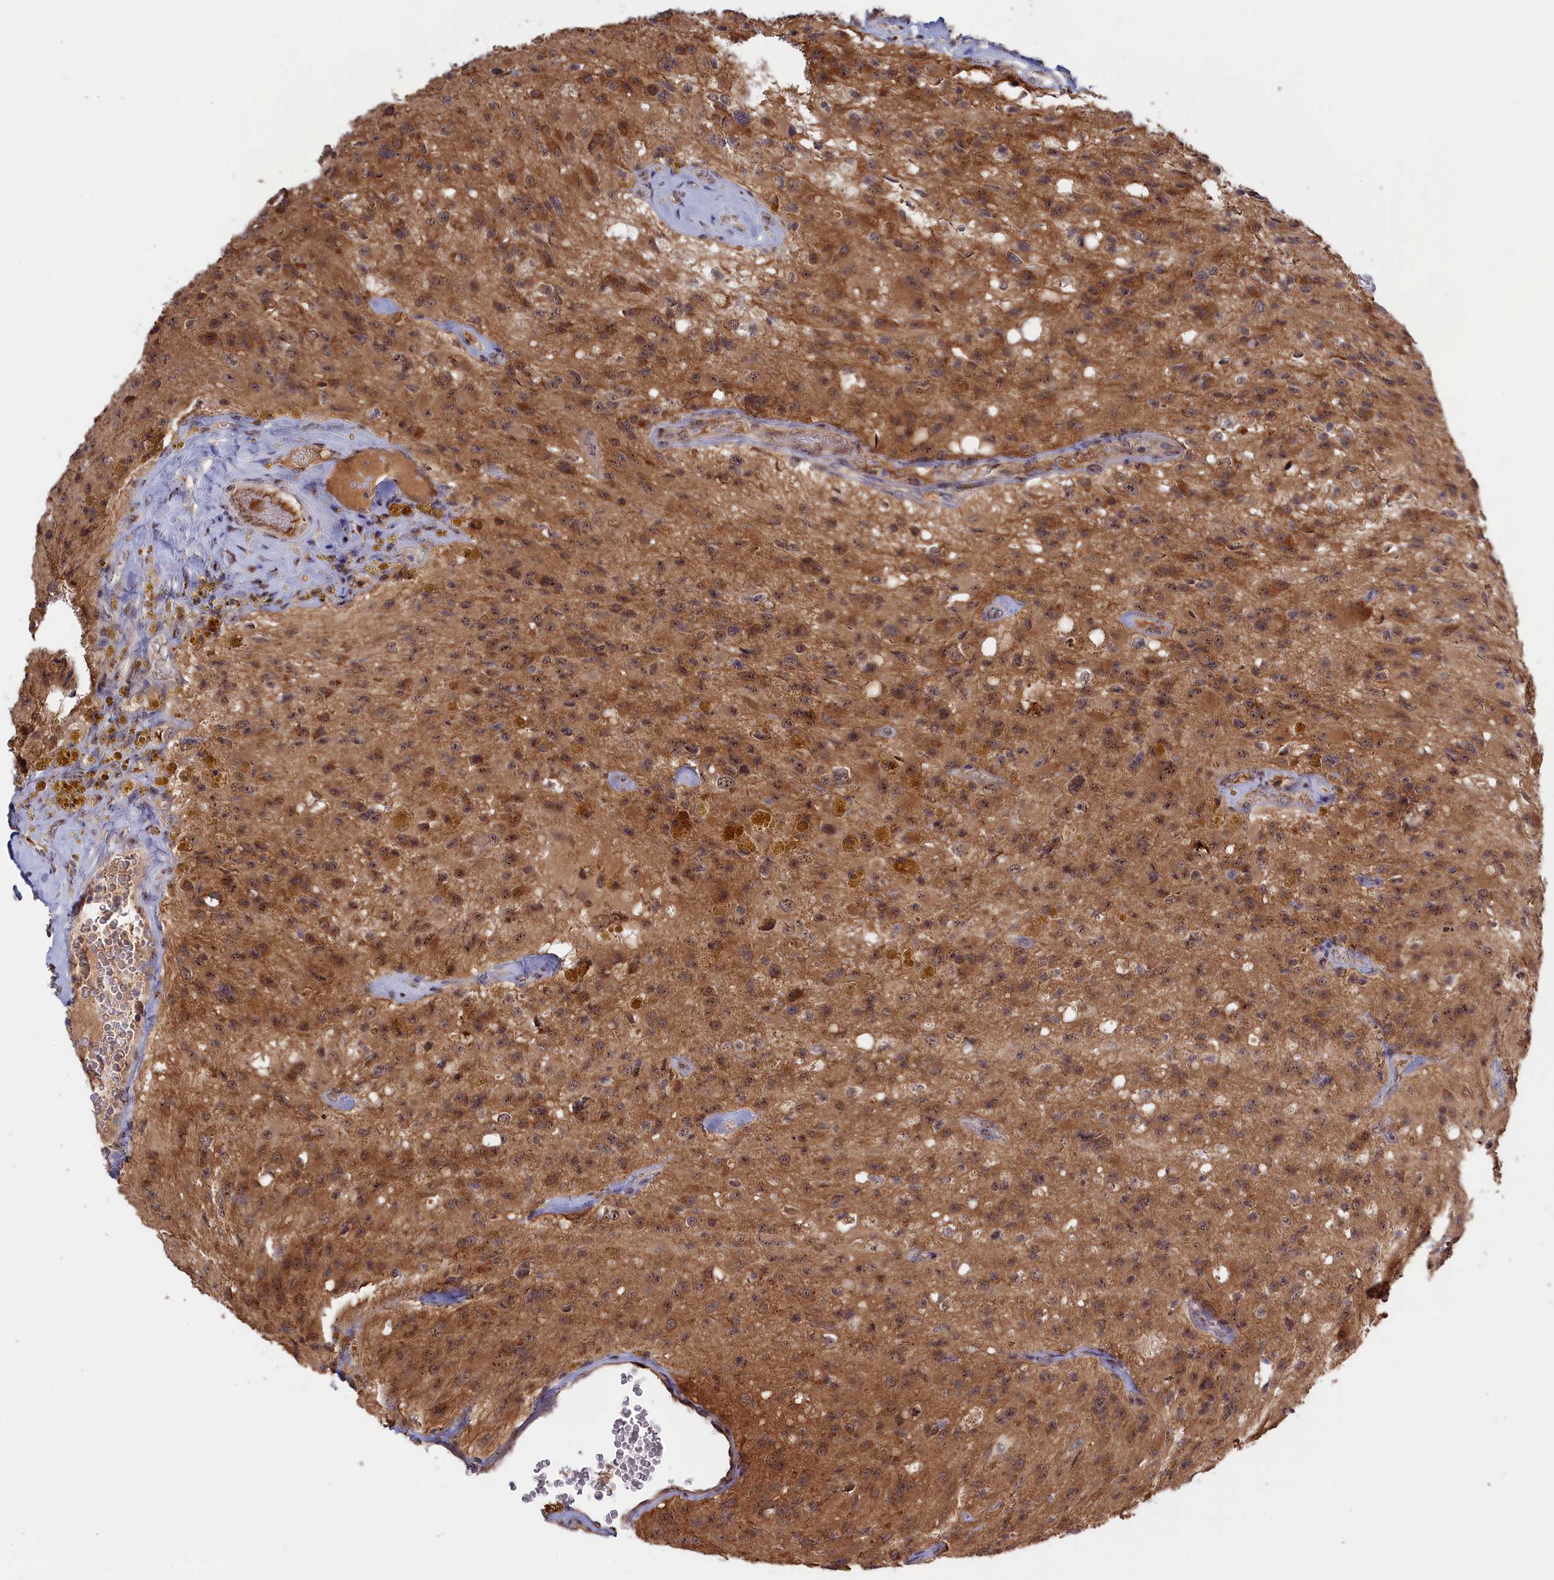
{"staining": {"intensity": "moderate", "quantity": ">75%", "location": "cytoplasmic/membranous,nuclear"}, "tissue": "glioma", "cell_type": "Tumor cells", "image_type": "cancer", "snomed": [{"axis": "morphology", "description": "Glioma, malignant, High grade"}, {"axis": "topography", "description": "Brain"}], "caption": "Tumor cells reveal medium levels of moderate cytoplasmic/membranous and nuclear expression in about >75% of cells in malignant glioma (high-grade). (DAB = brown stain, brightfield microscopy at high magnification).", "gene": "TAB1", "patient": {"sex": "male", "age": 69}}